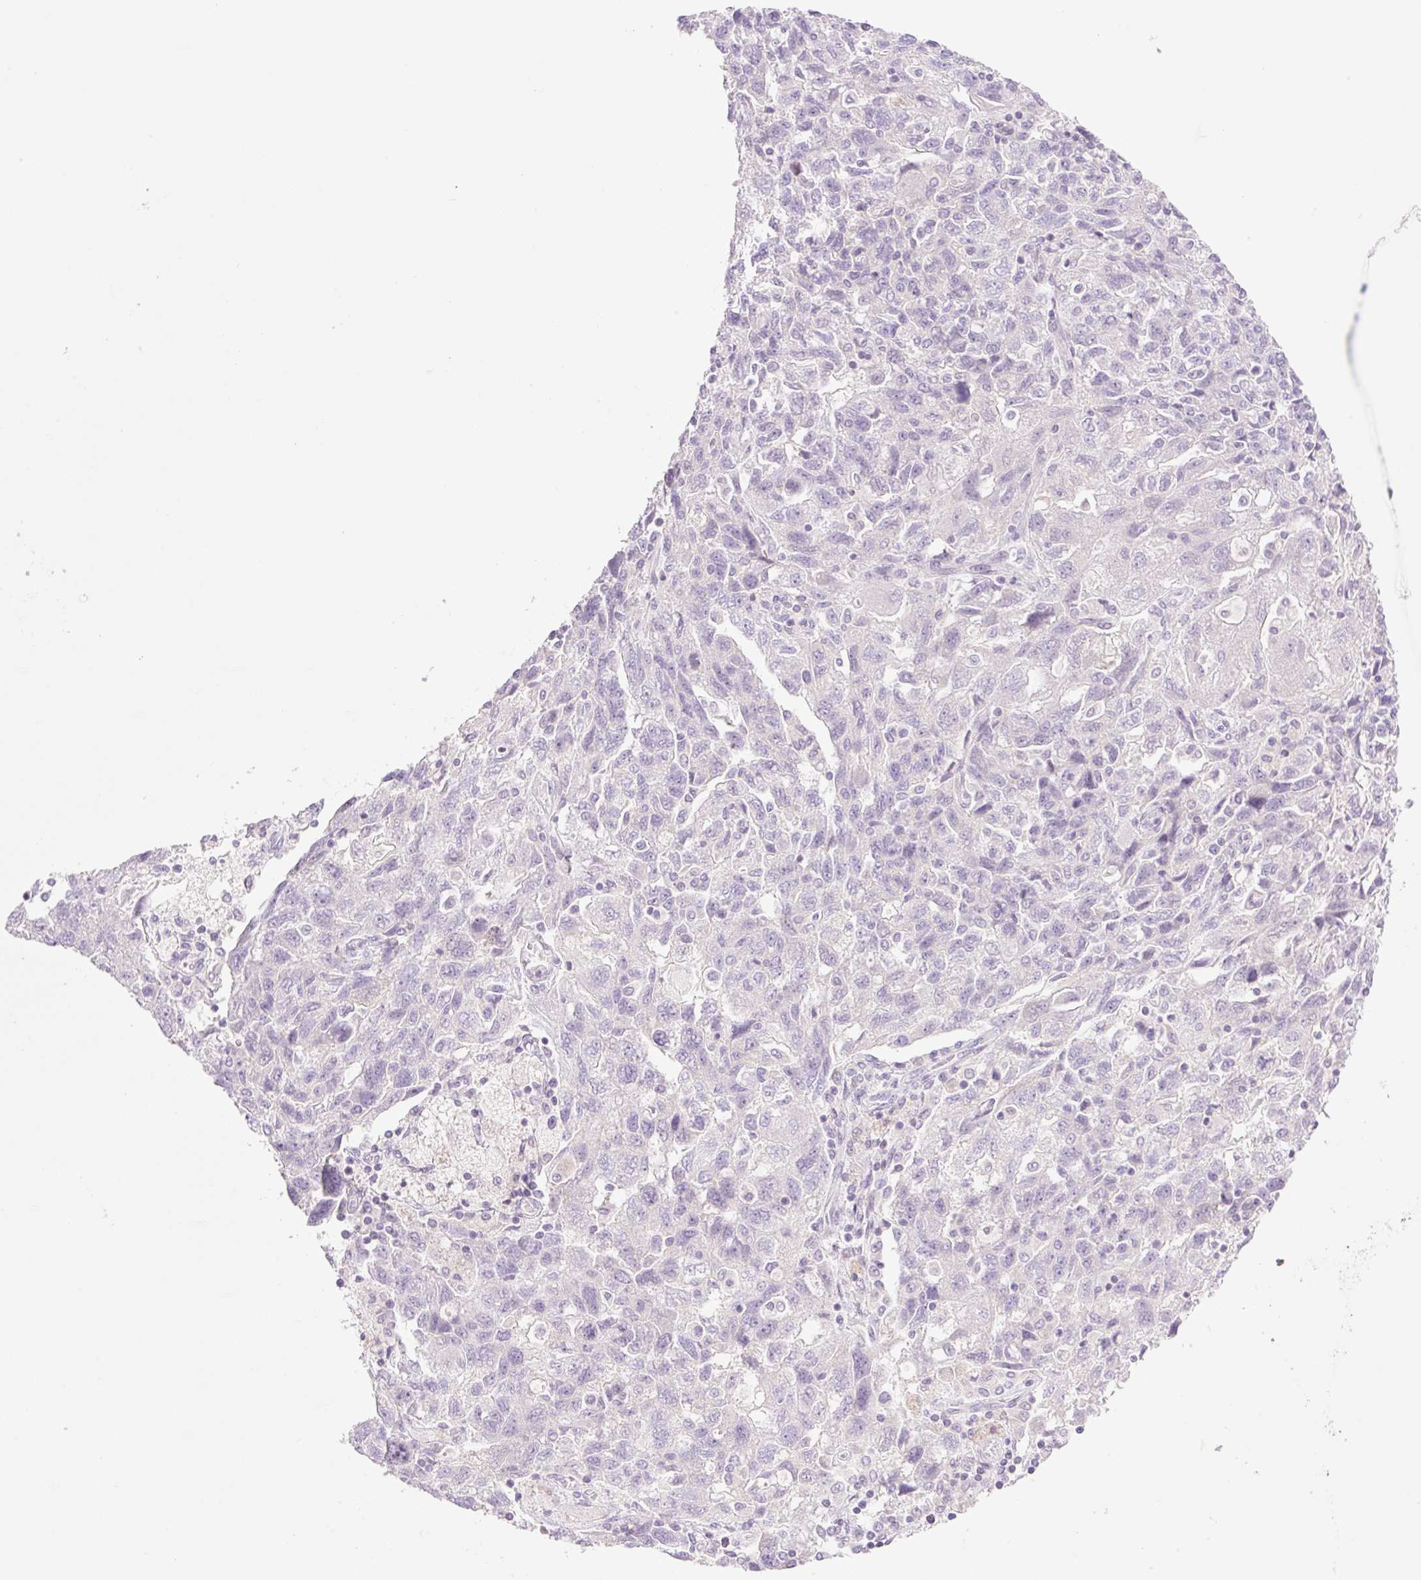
{"staining": {"intensity": "negative", "quantity": "none", "location": "none"}, "tissue": "ovarian cancer", "cell_type": "Tumor cells", "image_type": "cancer", "snomed": [{"axis": "morphology", "description": "Carcinoma, NOS"}, {"axis": "morphology", "description": "Cystadenocarcinoma, serous, NOS"}, {"axis": "topography", "description": "Ovary"}], "caption": "IHC micrograph of carcinoma (ovarian) stained for a protein (brown), which exhibits no expression in tumor cells.", "gene": "TBX15", "patient": {"sex": "female", "age": 69}}